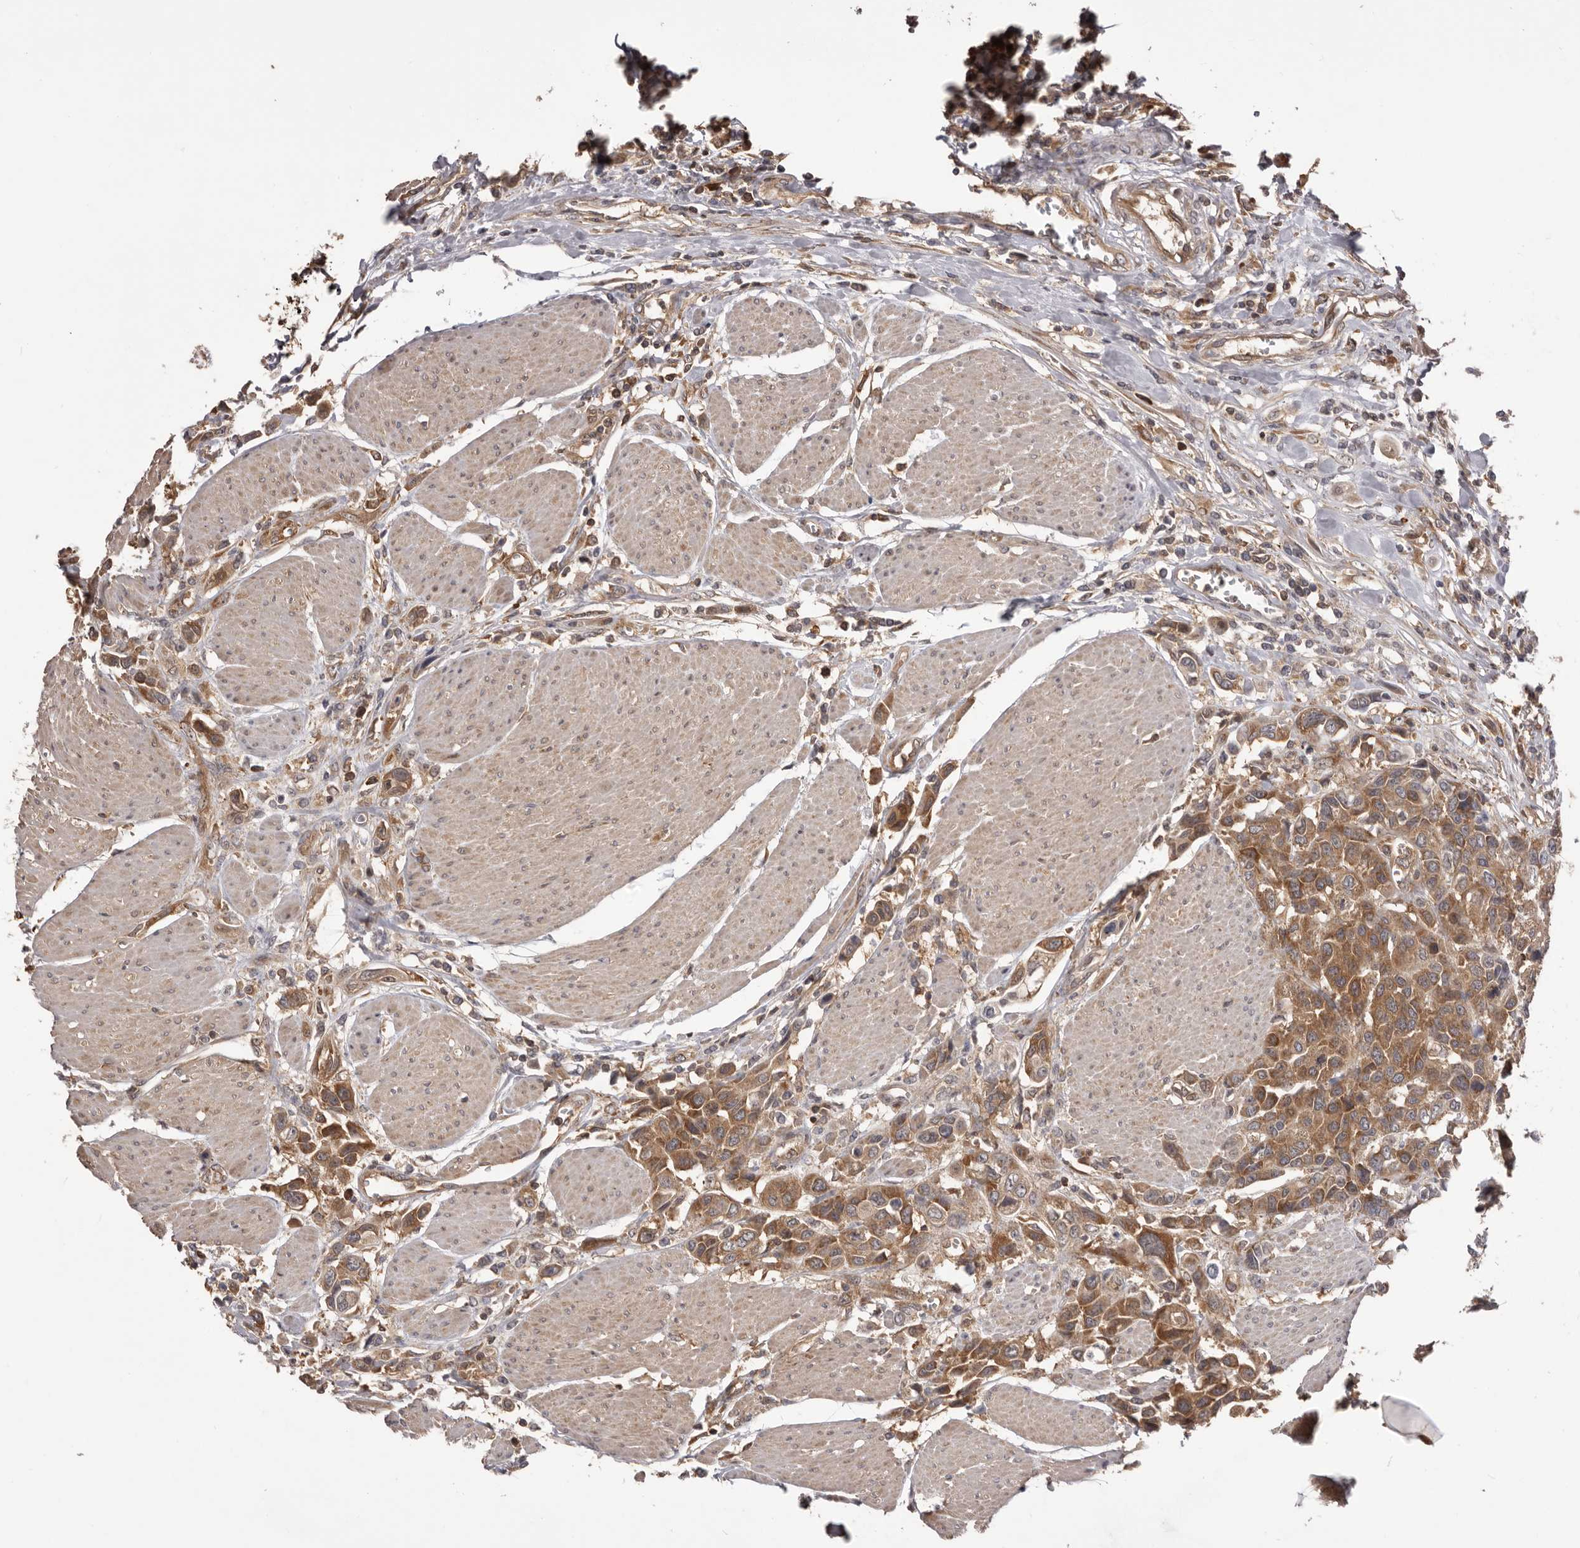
{"staining": {"intensity": "moderate", "quantity": ">75%", "location": "cytoplasmic/membranous"}, "tissue": "urothelial cancer", "cell_type": "Tumor cells", "image_type": "cancer", "snomed": [{"axis": "morphology", "description": "Urothelial carcinoma, High grade"}, {"axis": "topography", "description": "Urinary bladder"}], "caption": "DAB (3,3'-diaminobenzidine) immunohistochemical staining of high-grade urothelial carcinoma displays moderate cytoplasmic/membranous protein staining in about >75% of tumor cells.", "gene": "HBS1L", "patient": {"sex": "male", "age": 50}}